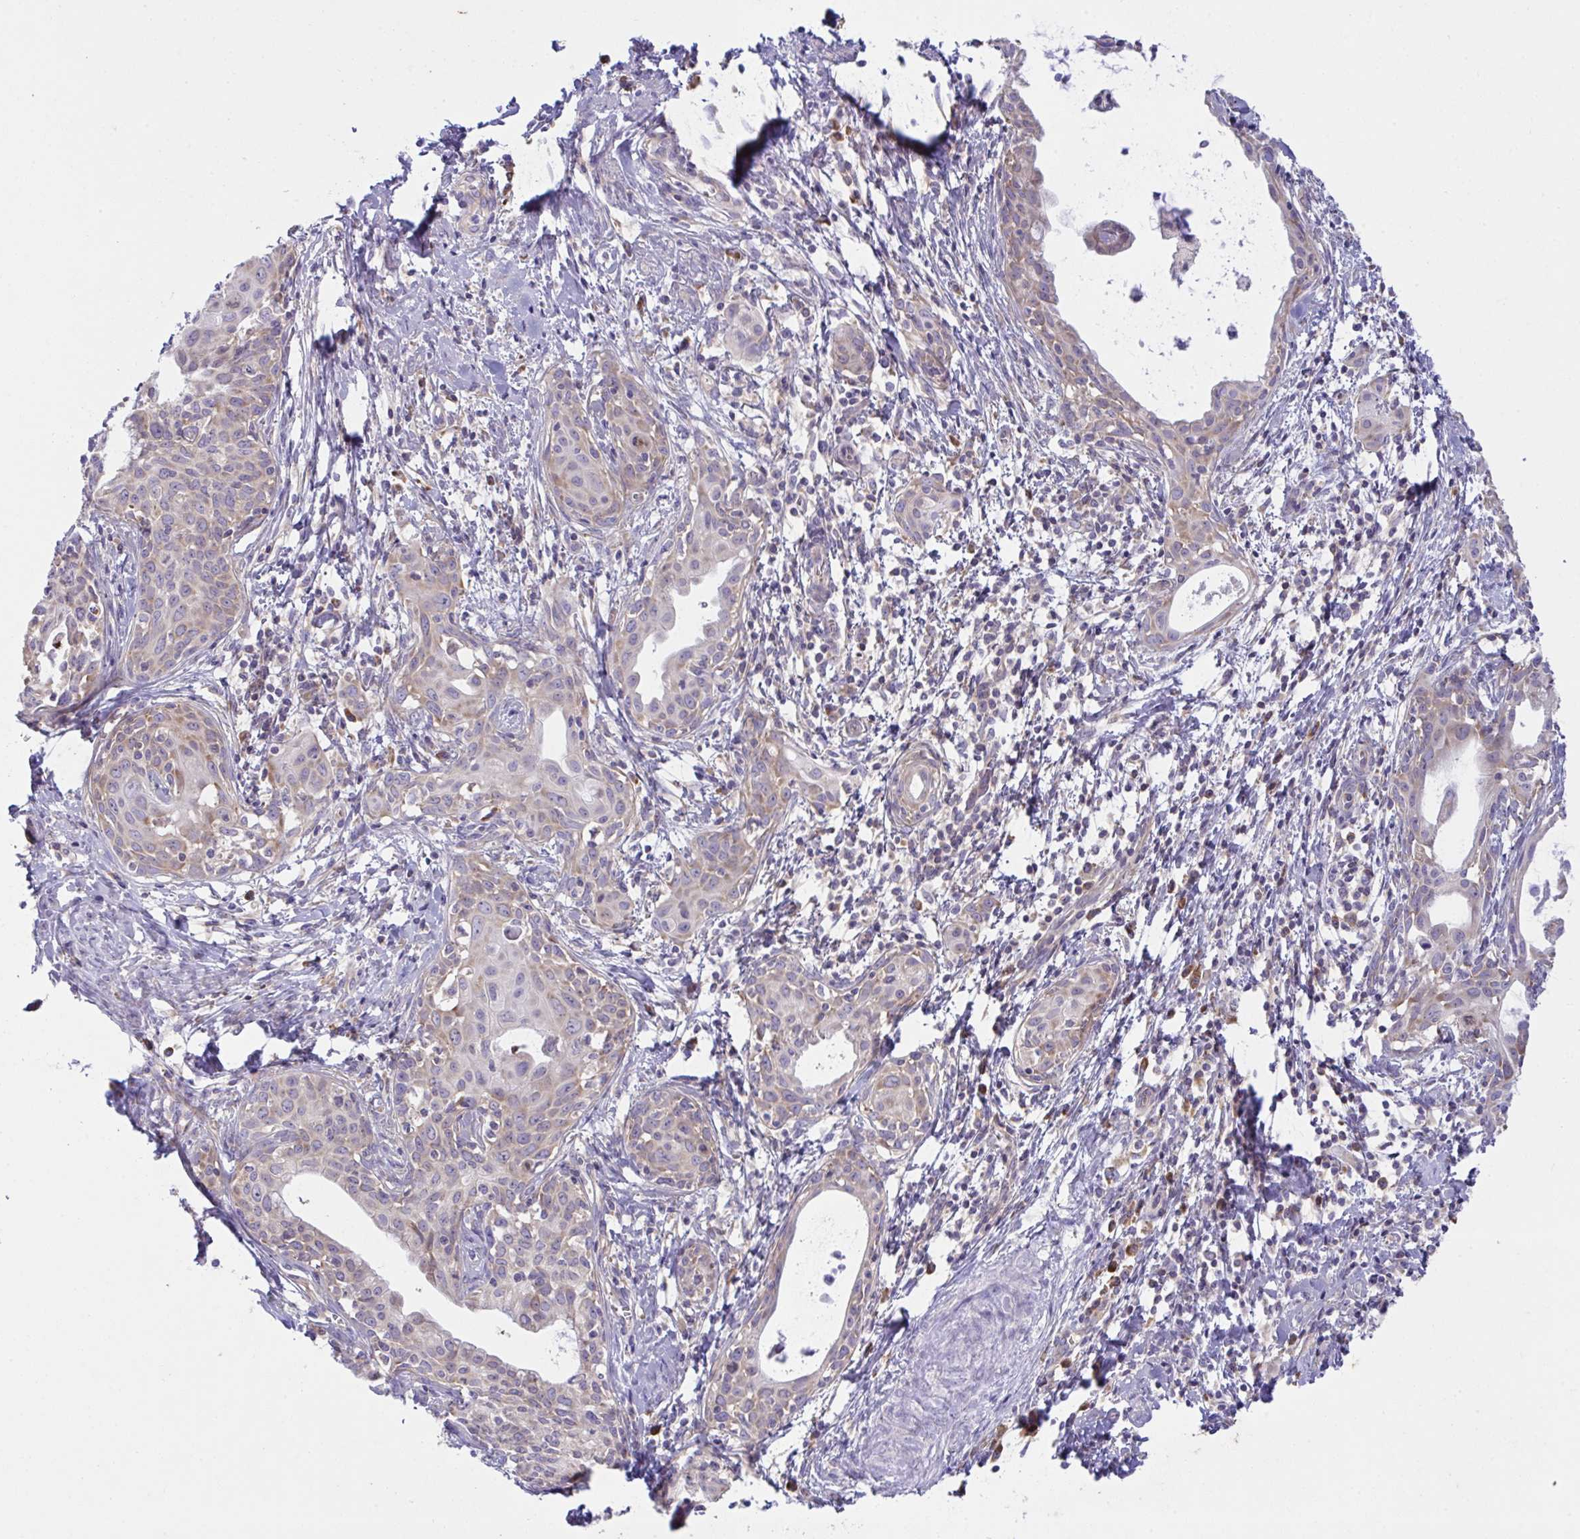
{"staining": {"intensity": "moderate", "quantity": "<25%", "location": "cytoplasmic/membranous"}, "tissue": "cervical cancer", "cell_type": "Tumor cells", "image_type": "cancer", "snomed": [{"axis": "morphology", "description": "Squamous cell carcinoma, NOS"}, {"axis": "topography", "description": "Cervix"}], "caption": "Immunohistochemical staining of human cervical cancer displays moderate cytoplasmic/membranous protein staining in approximately <25% of tumor cells. The staining was performed using DAB (3,3'-diaminobenzidine), with brown indicating positive protein expression. Nuclei are stained blue with hematoxylin.", "gene": "FAU", "patient": {"sex": "female", "age": 52}}